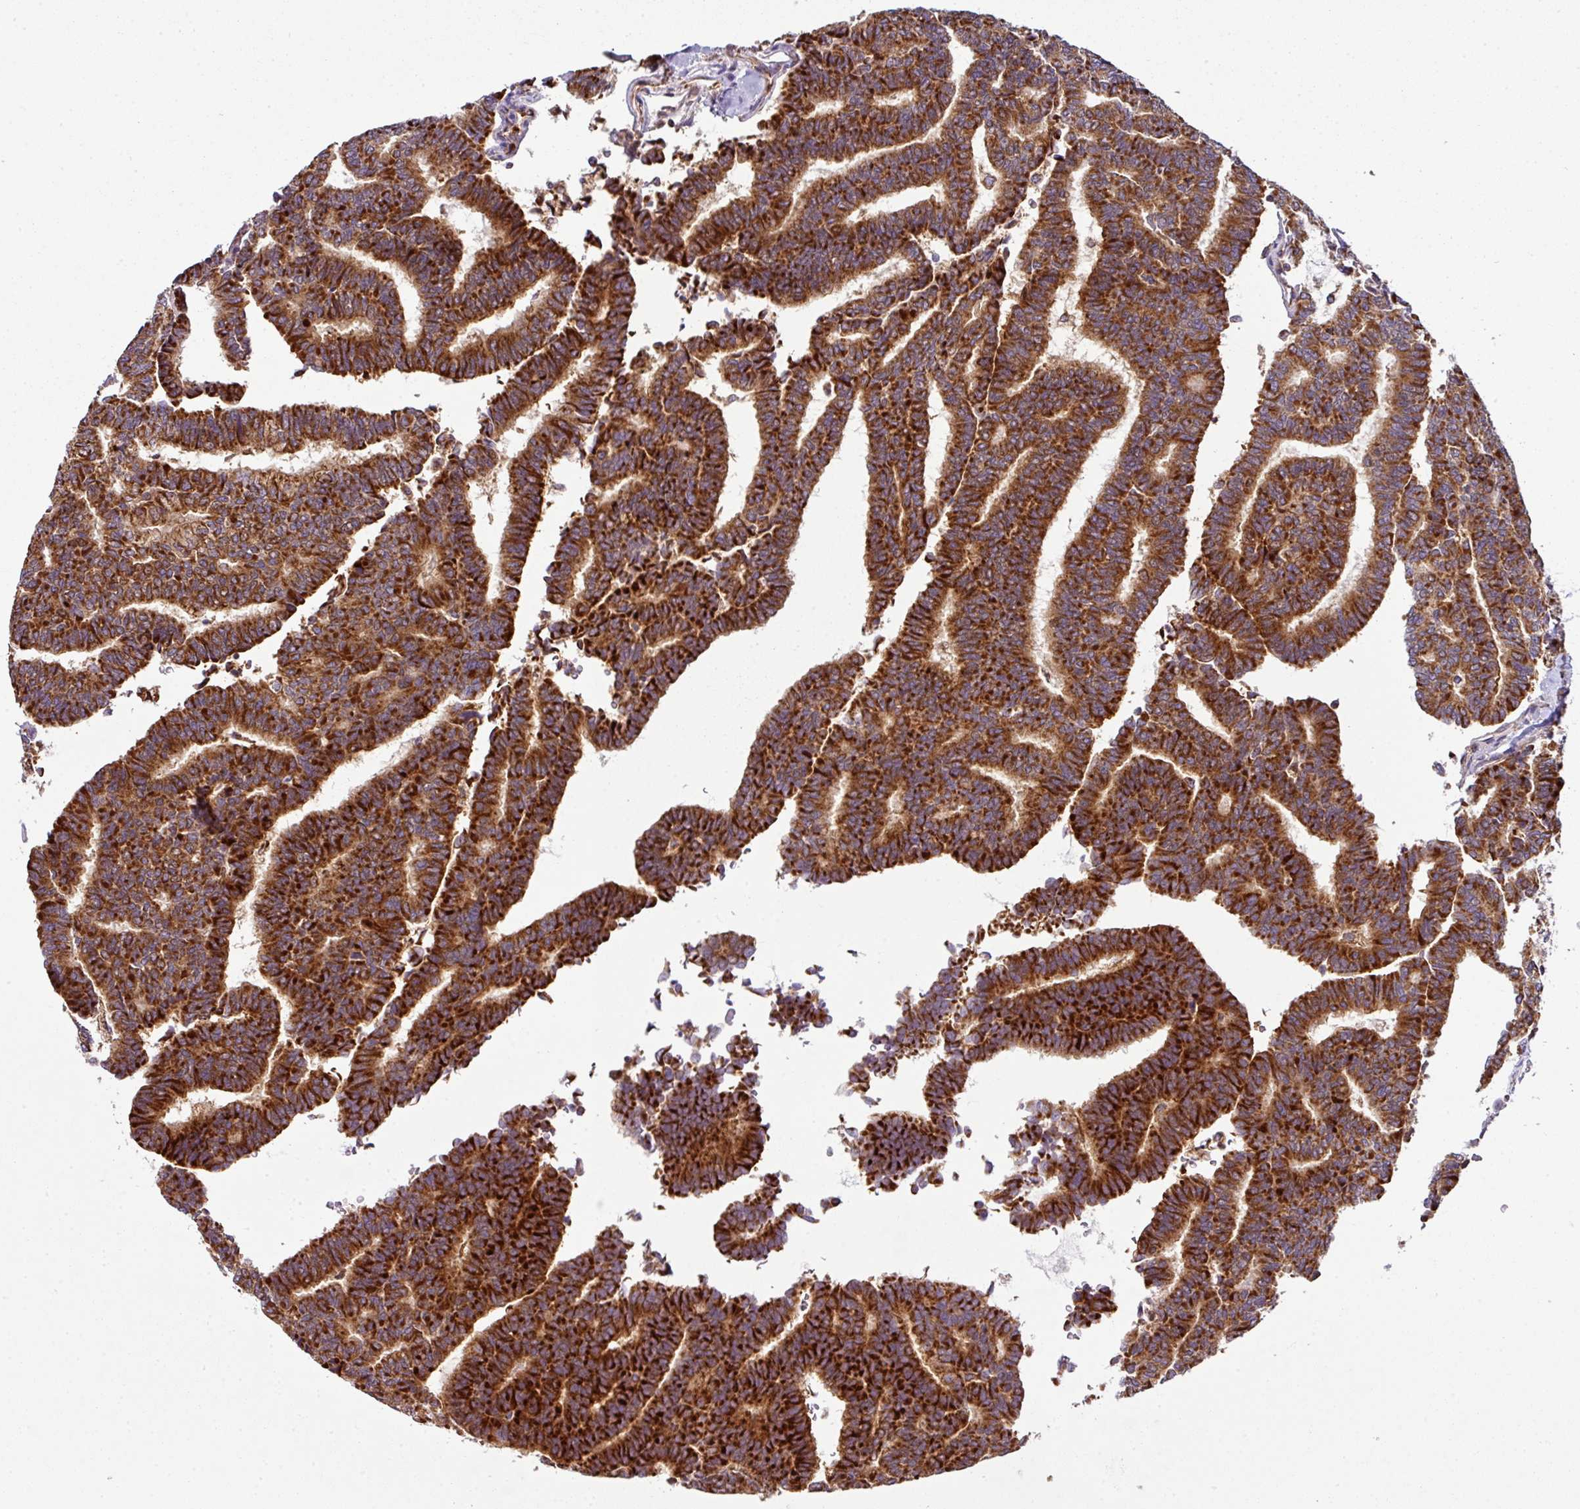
{"staining": {"intensity": "strong", "quantity": ">75%", "location": "cytoplasmic/membranous"}, "tissue": "thyroid cancer", "cell_type": "Tumor cells", "image_type": "cancer", "snomed": [{"axis": "morphology", "description": "Papillary adenocarcinoma, NOS"}, {"axis": "topography", "description": "Thyroid gland"}], "caption": "The immunohistochemical stain labels strong cytoplasmic/membranous positivity in tumor cells of papillary adenocarcinoma (thyroid) tissue. The protein is shown in brown color, while the nuclei are stained blue.", "gene": "PRELID3B", "patient": {"sex": "female", "age": 35}}